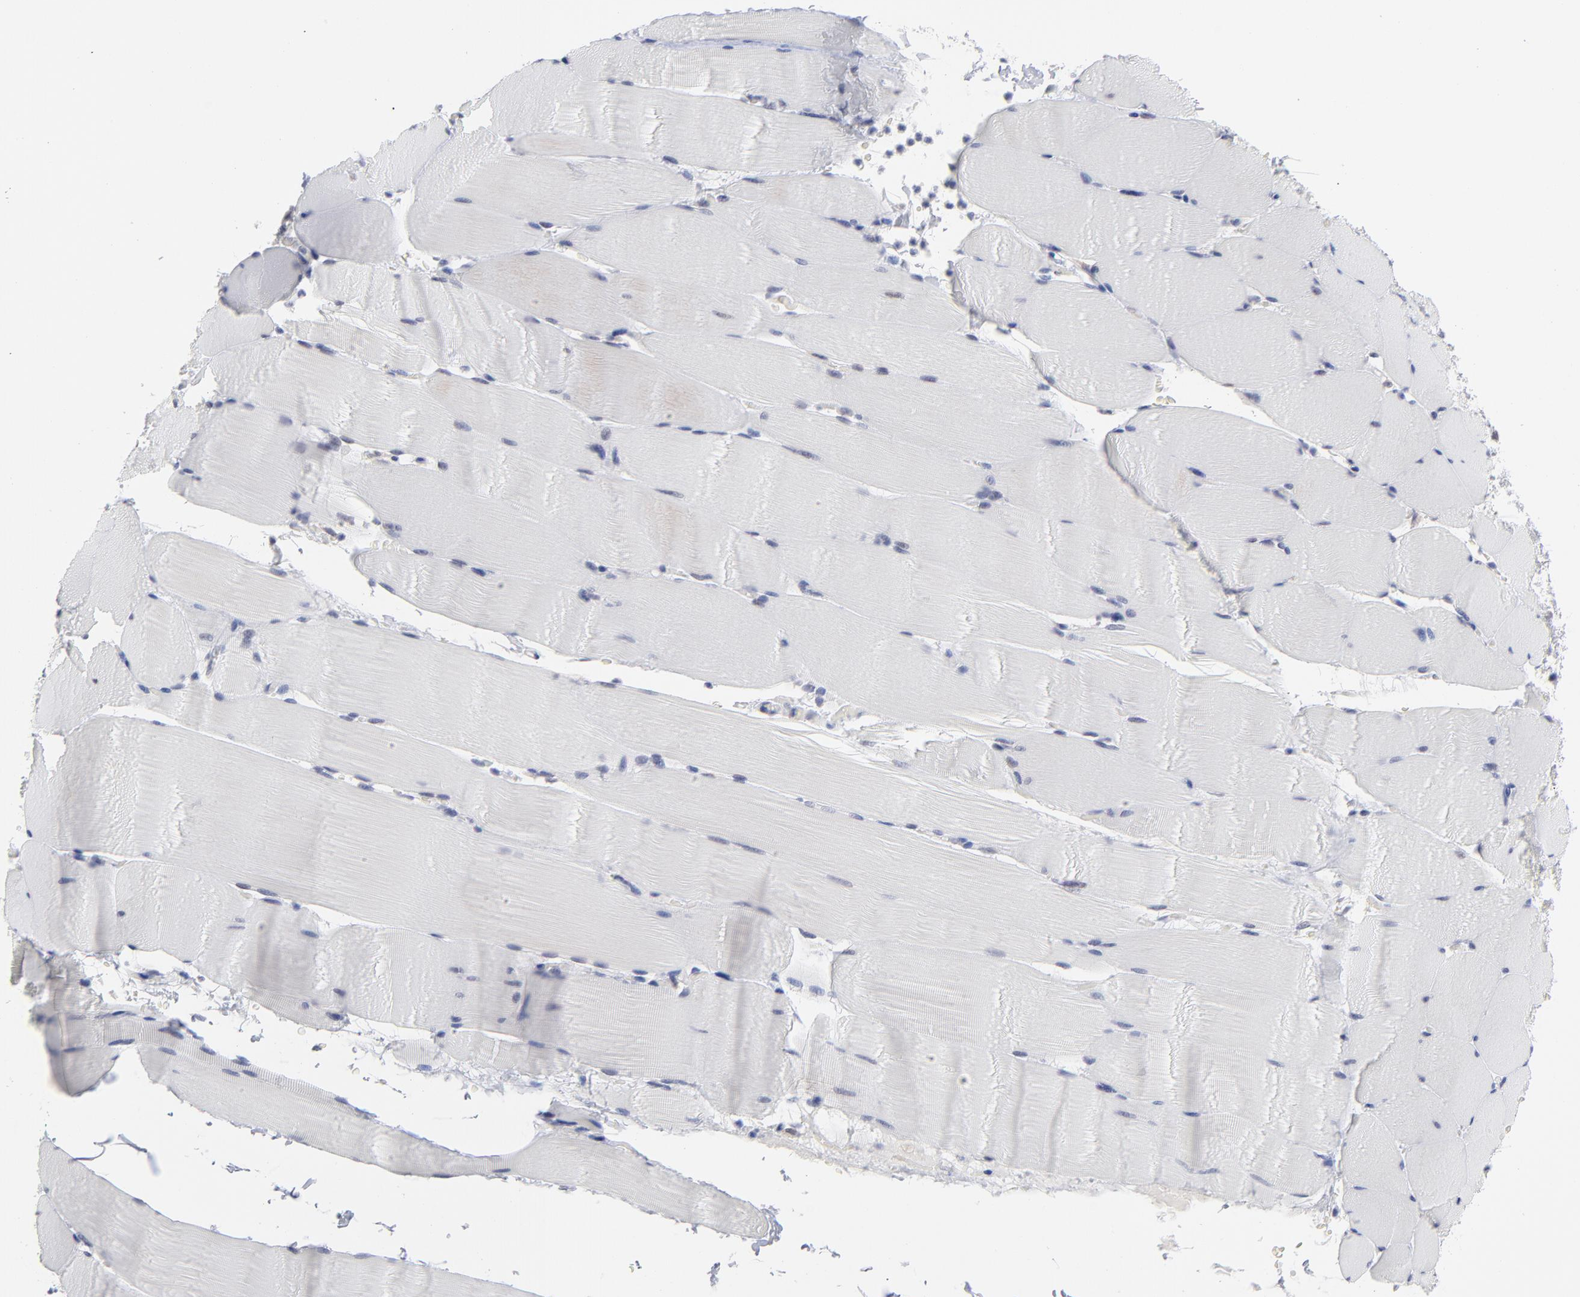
{"staining": {"intensity": "negative", "quantity": "none", "location": "none"}, "tissue": "skeletal muscle", "cell_type": "Myocytes", "image_type": "normal", "snomed": [{"axis": "morphology", "description": "Normal tissue, NOS"}, {"axis": "topography", "description": "Skeletal muscle"}], "caption": "Immunohistochemistry (IHC) of unremarkable human skeletal muscle reveals no expression in myocytes. (IHC, brightfield microscopy, high magnification).", "gene": "CCR2", "patient": {"sex": "male", "age": 62}}